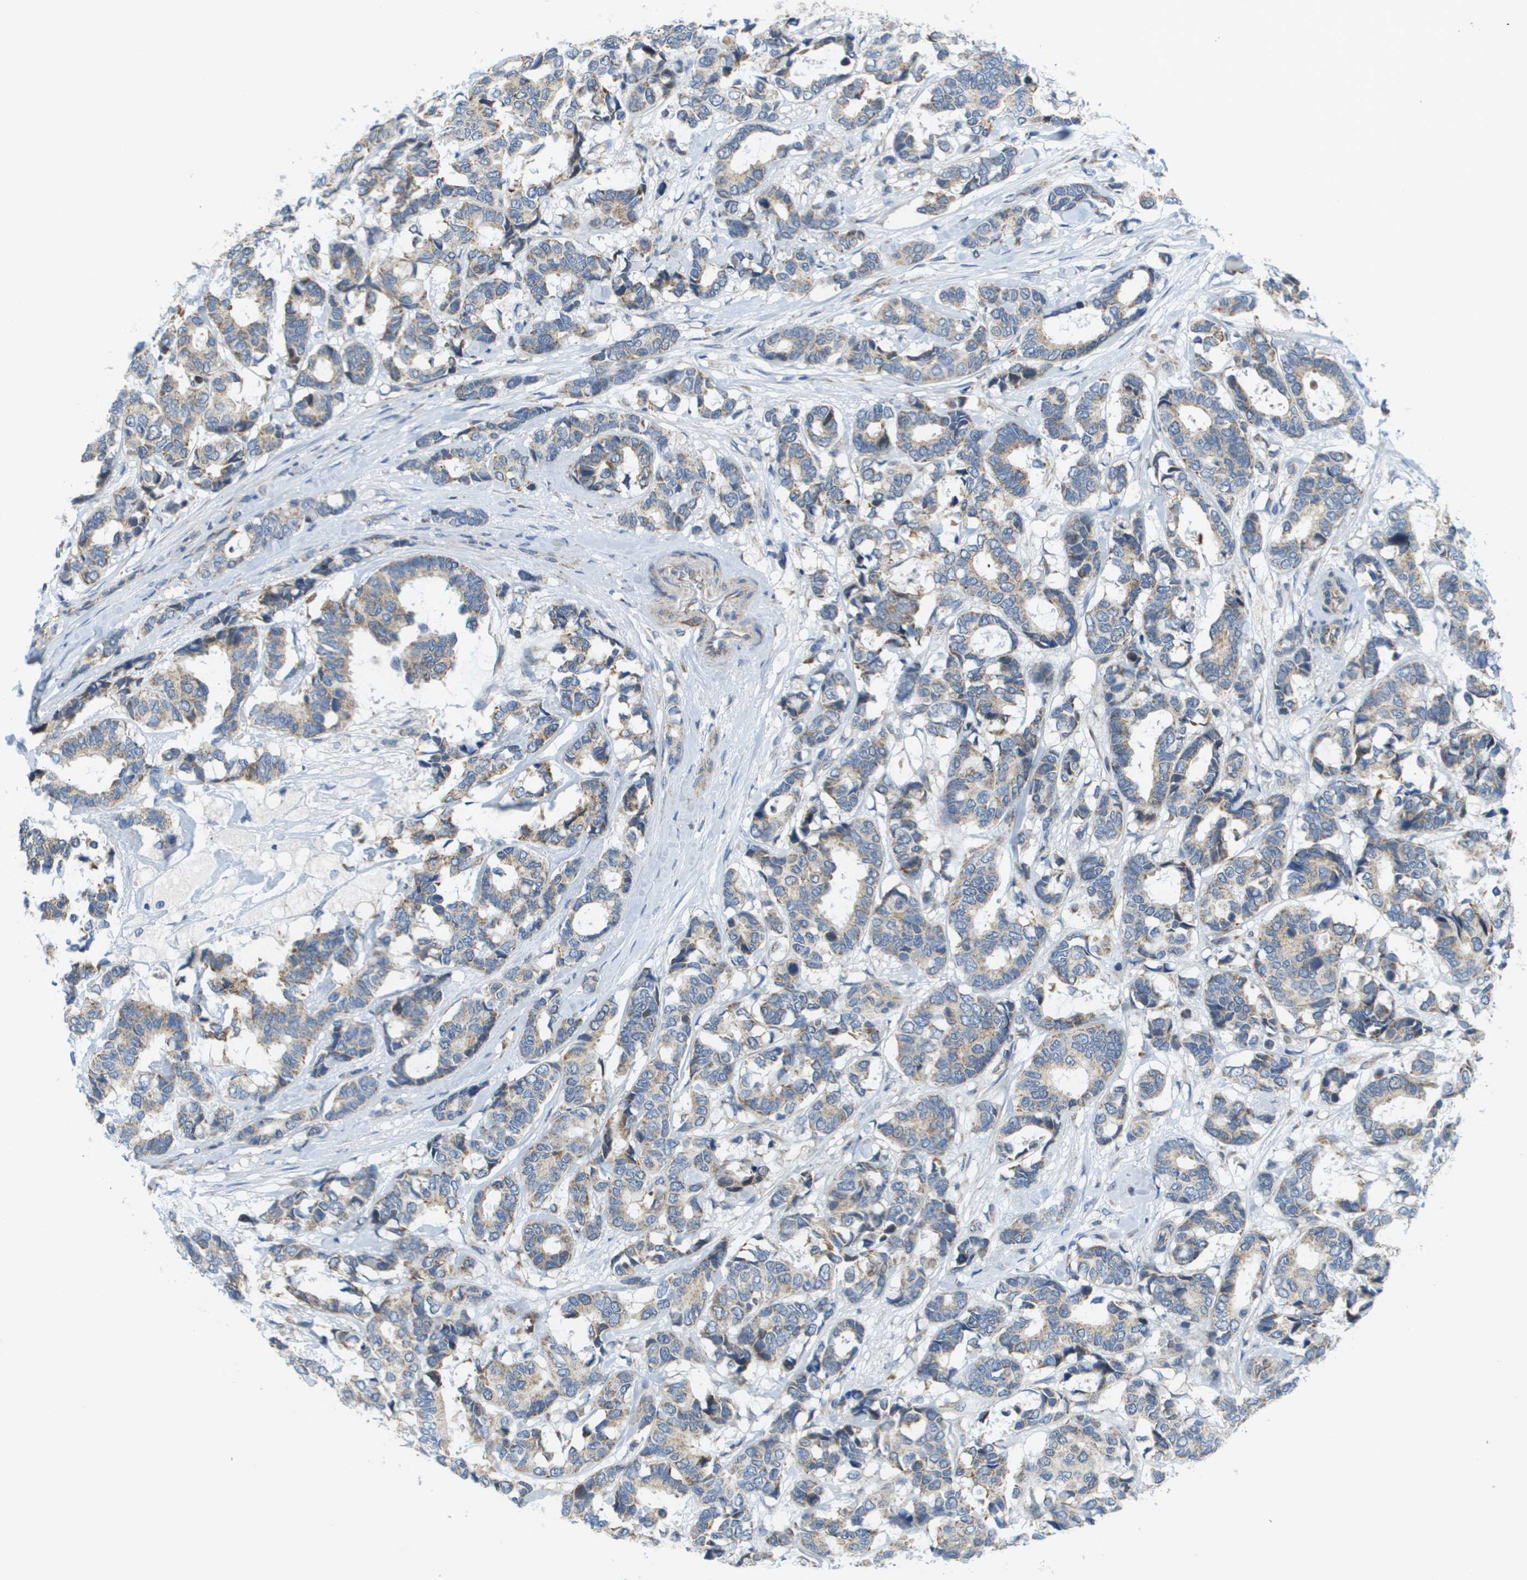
{"staining": {"intensity": "weak", "quantity": "25%-75%", "location": "cytoplasmic/membranous"}, "tissue": "breast cancer", "cell_type": "Tumor cells", "image_type": "cancer", "snomed": [{"axis": "morphology", "description": "Duct carcinoma"}, {"axis": "topography", "description": "Breast"}], "caption": "Tumor cells reveal weak cytoplasmic/membranous expression in approximately 25%-75% of cells in breast intraductal carcinoma. The staining was performed using DAB (3,3'-diaminobenzidine), with brown indicating positive protein expression. Nuclei are stained blue with hematoxylin.", "gene": "KRT23", "patient": {"sex": "female", "age": 87}}